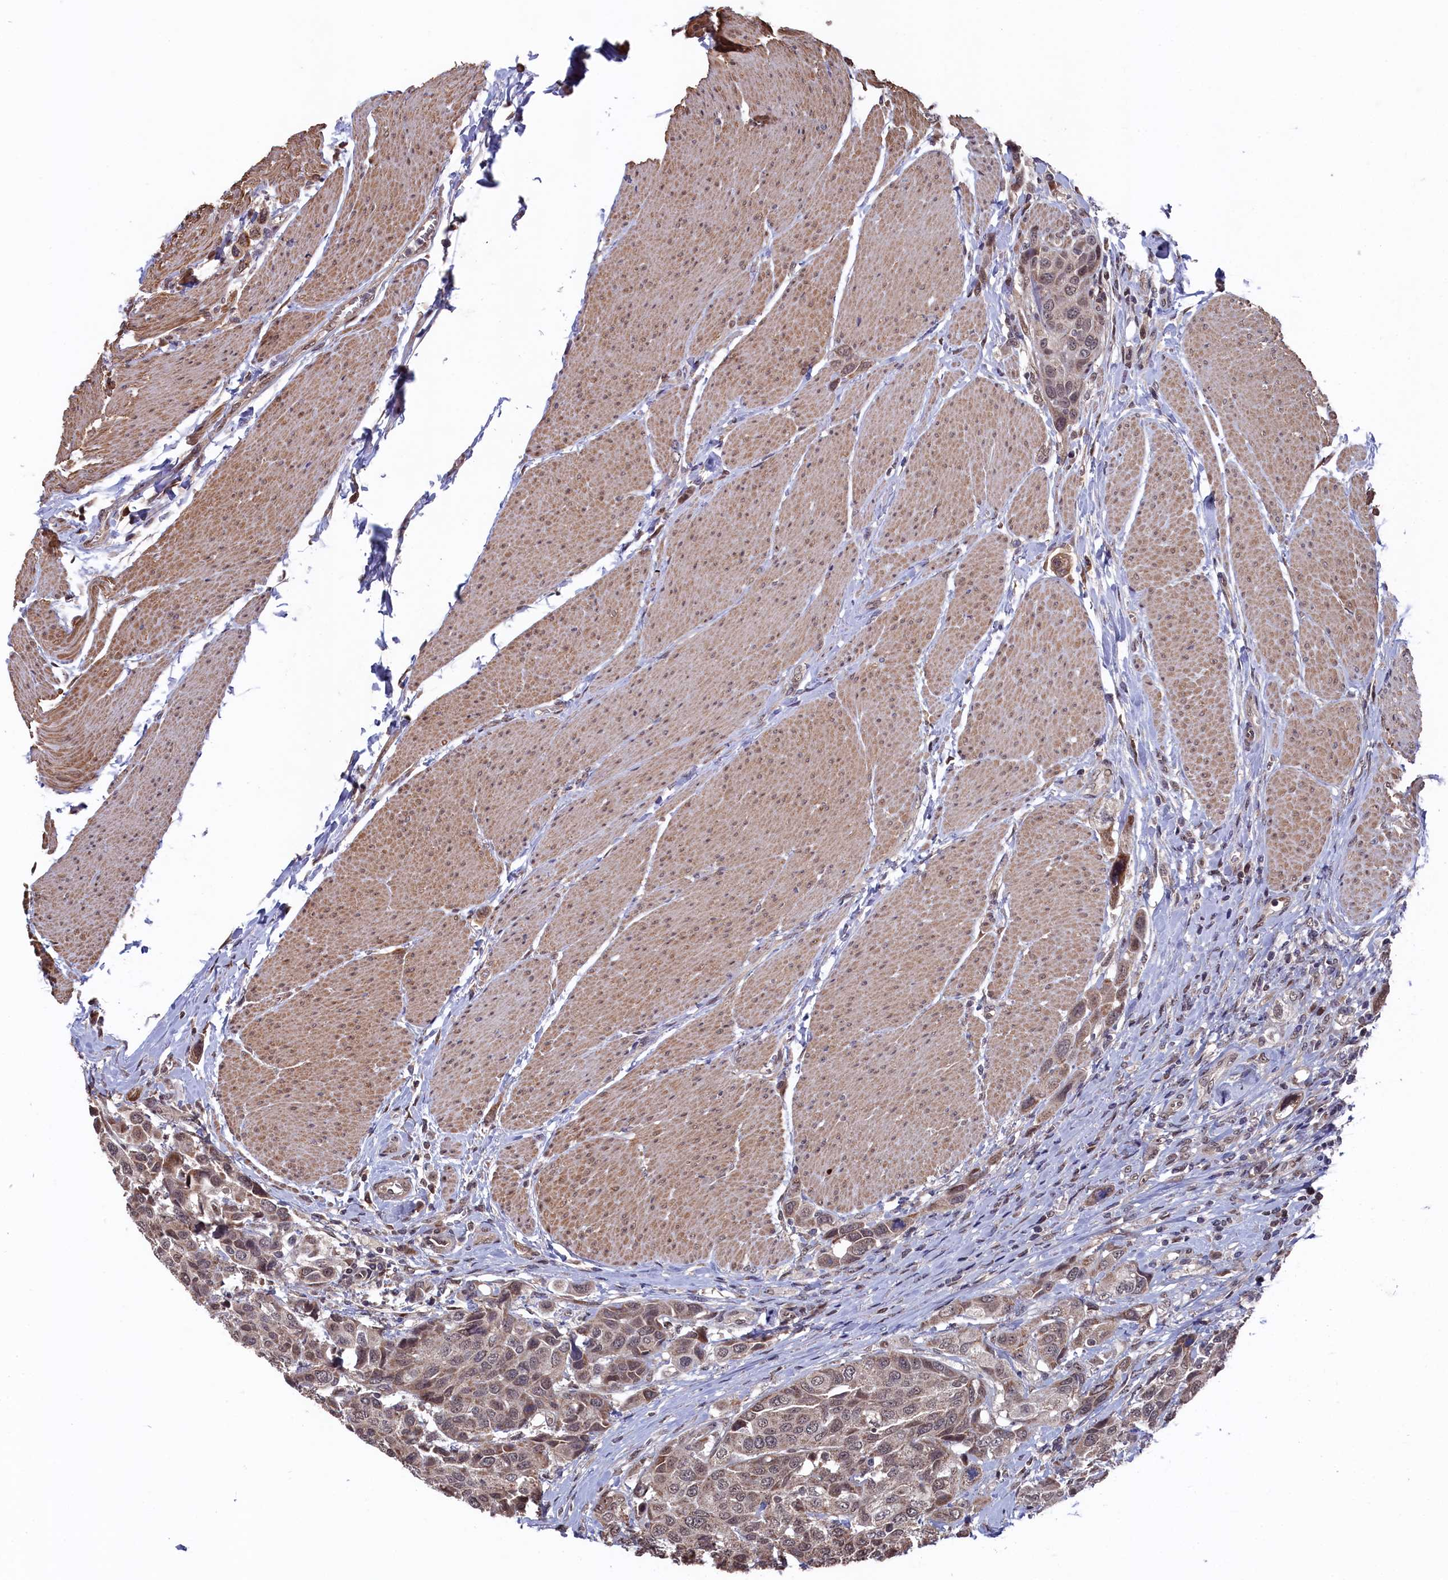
{"staining": {"intensity": "weak", "quantity": ">75%", "location": "cytoplasmic/membranous,nuclear"}, "tissue": "urothelial cancer", "cell_type": "Tumor cells", "image_type": "cancer", "snomed": [{"axis": "morphology", "description": "Urothelial carcinoma, High grade"}, {"axis": "topography", "description": "Urinary bladder"}], "caption": "Tumor cells demonstrate weak cytoplasmic/membranous and nuclear staining in approximately >75% of cells in urothelial carcinoma (high-grade). Ihc stains the protein in brown and the nuclei are stained blue.", "gene": "CLPX", "patient": {"sex": "male", "age": 50}}